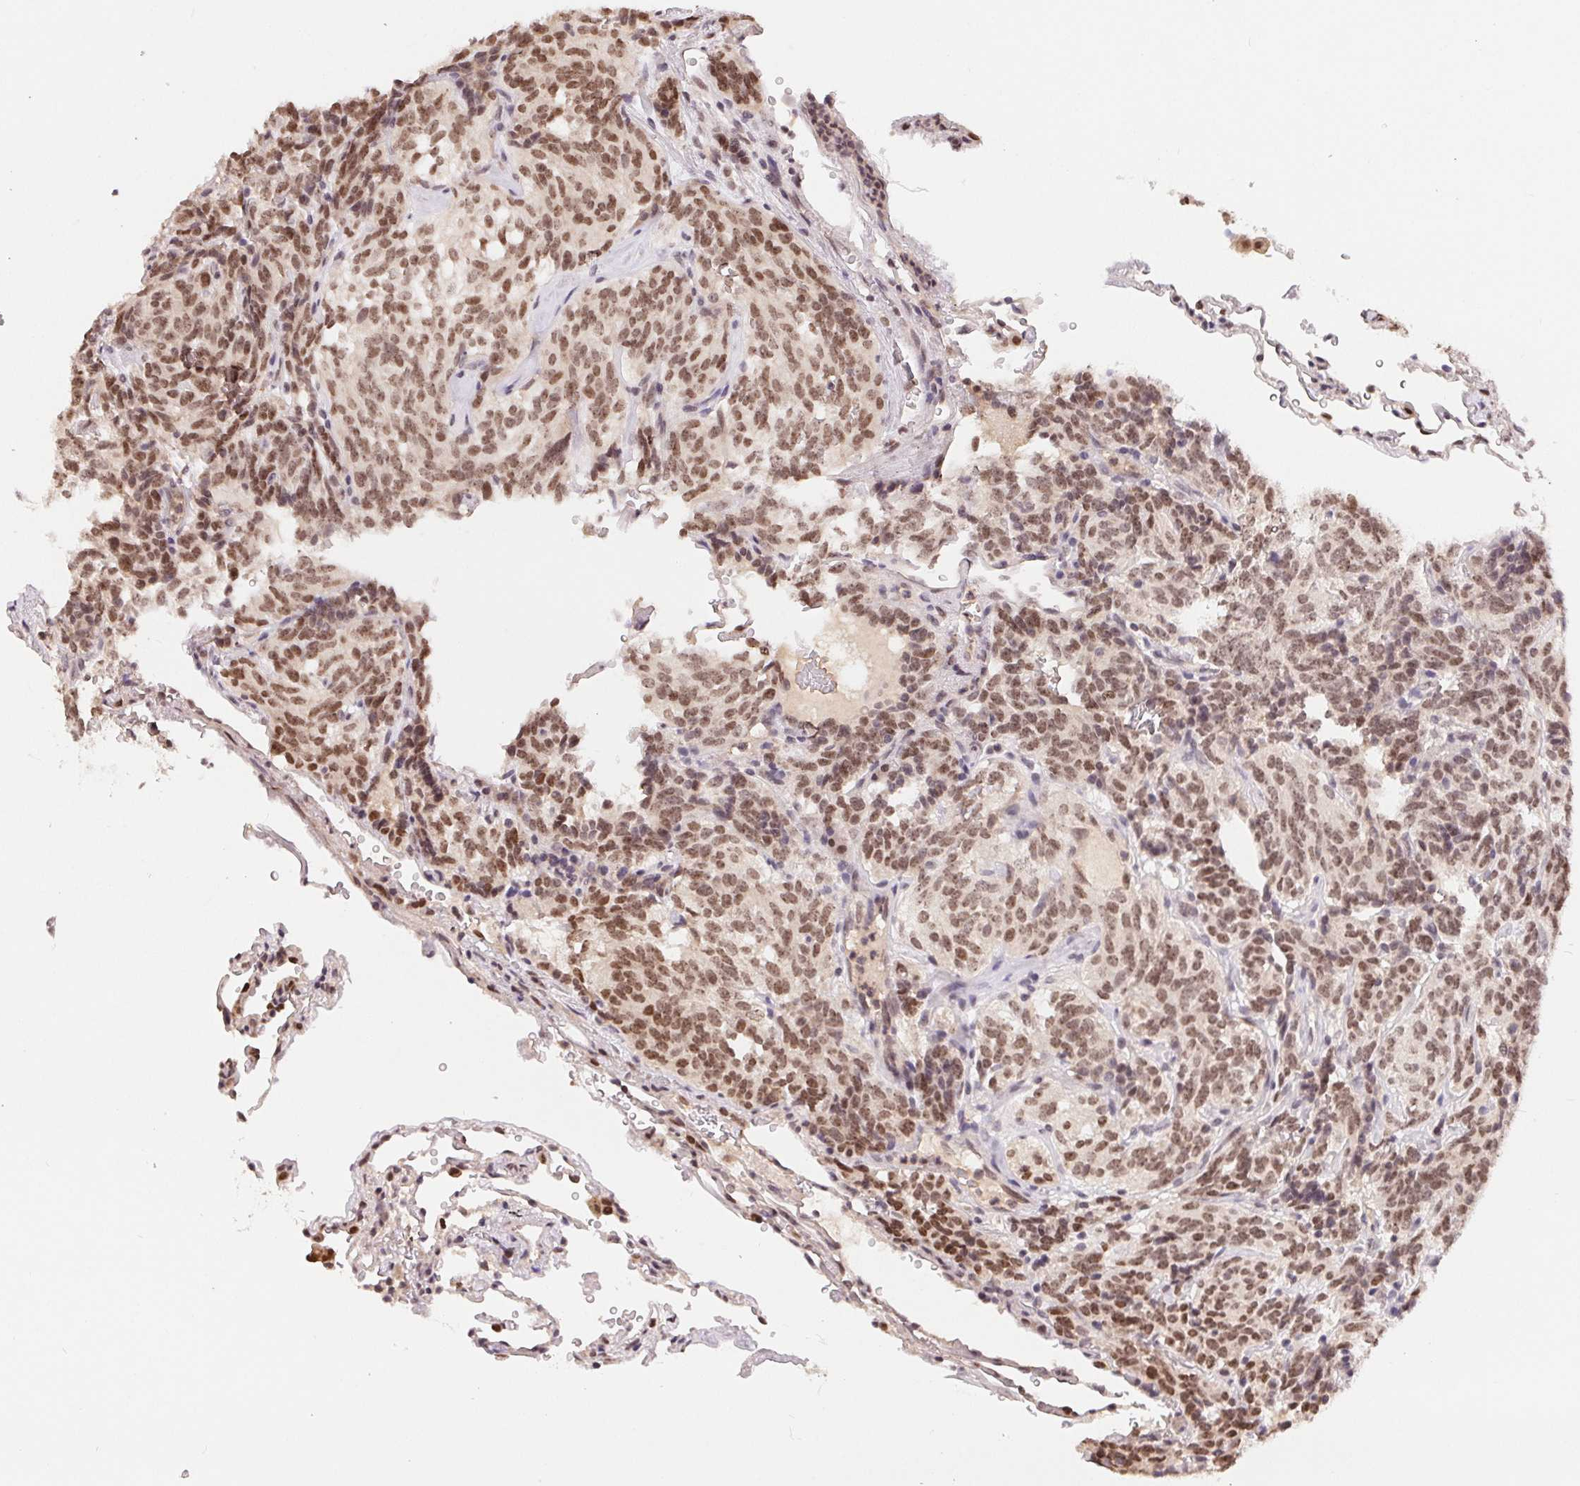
{"staining": {"intensity": "moderate", "quantity": ">75%", "location": "nuclear"}, "tissue": "carcinoid", "cell_type": "Tumor cells", "image_type": "cancer", "snomed": [{"axis": "morphology", "description": "Carcinoid, malignant, NOS"}, {"axis": "topography", "description": "Lung"}], "caption": "IHC (DAB (3,3'-diaminobenzidine)) staining of human carcinoid reveals moderate nuclear protein expression in about >75% of tumor cells.", "gene": "HMGN3", "patient": {"sex": "female", "age": 61}}